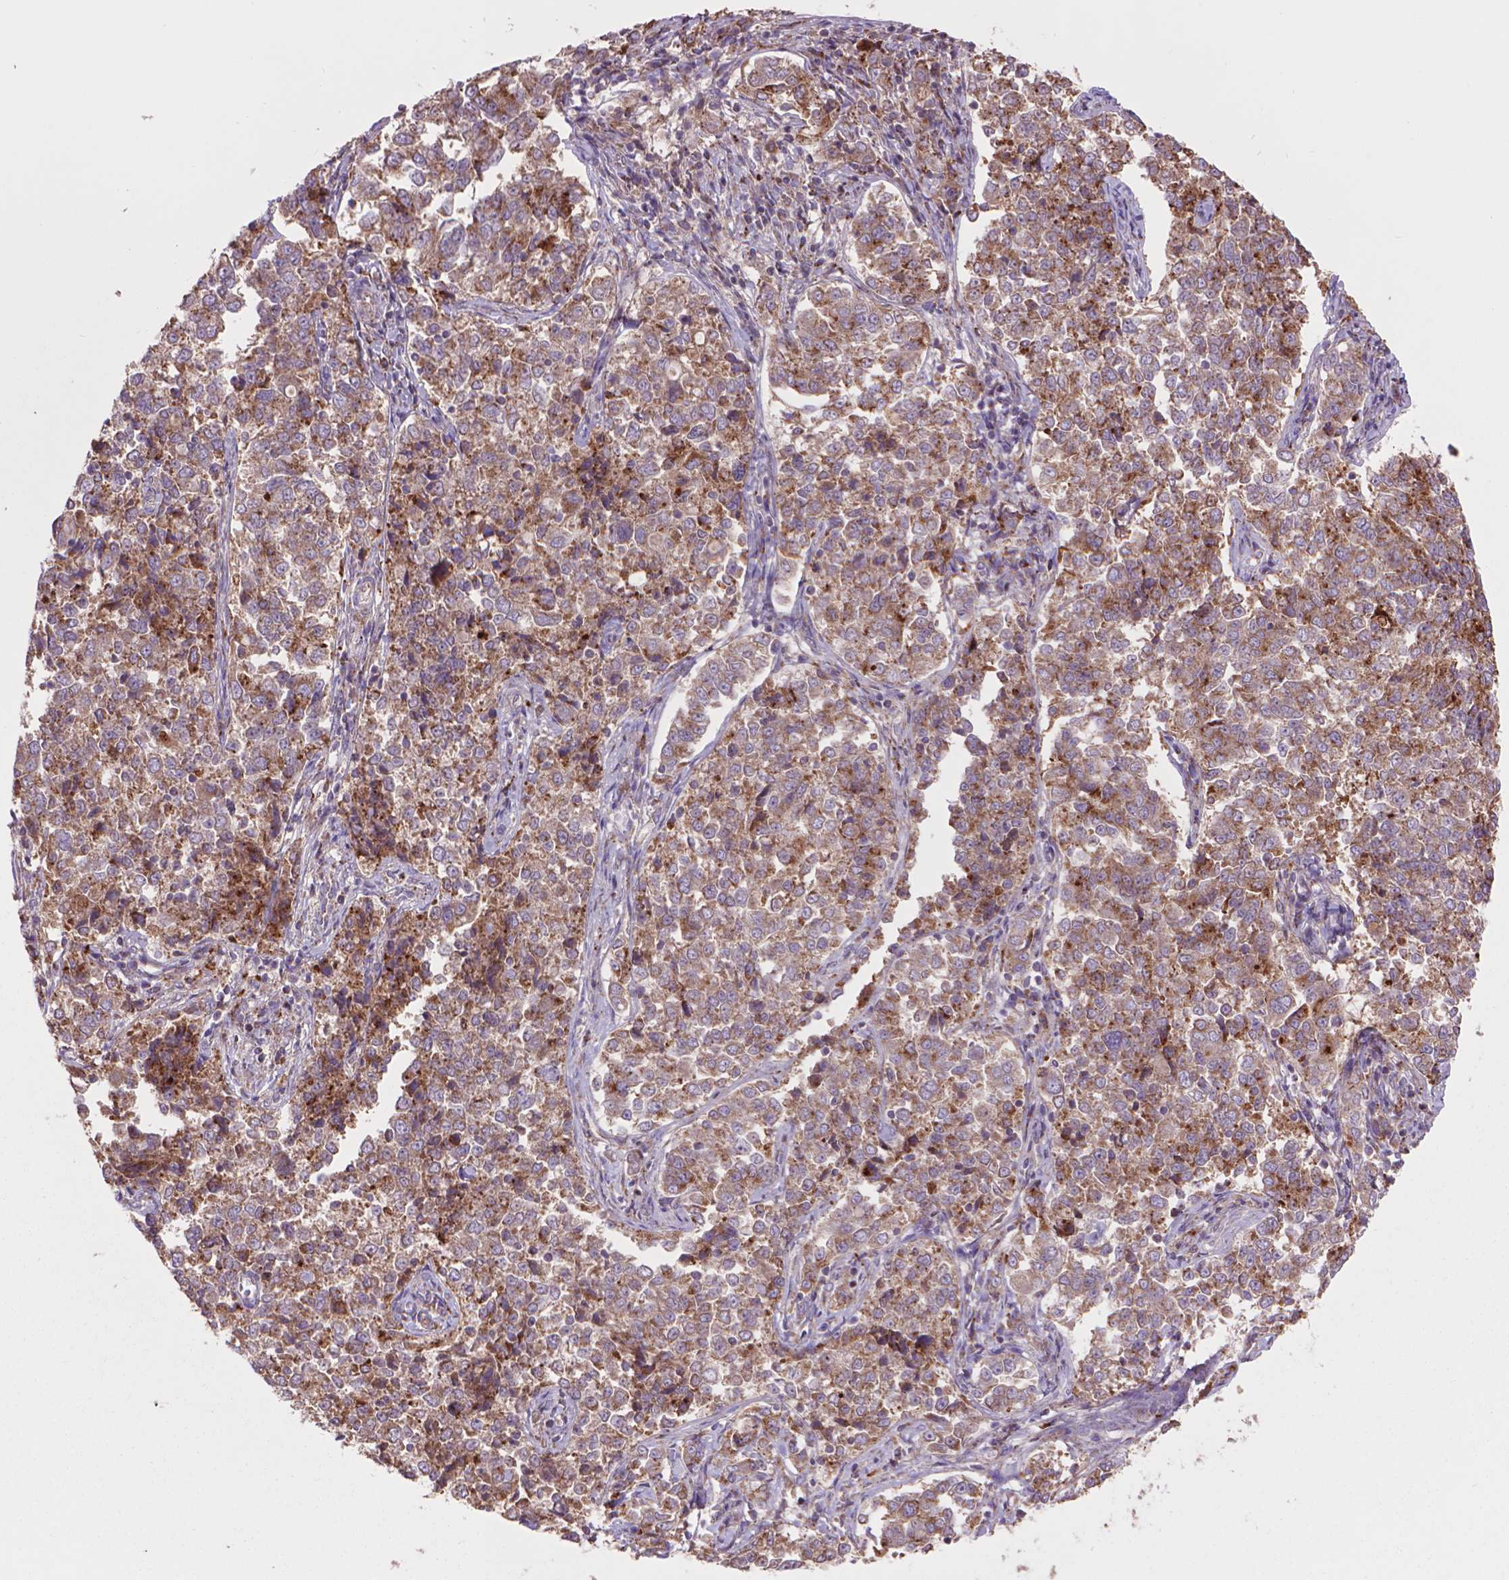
{"staining": {"intensity": "moderate", "quantity": ">75%", "location": "cytoplasmic/membranous"}, "tissue": "endometrial cancer", "cell_type": "Tumor cells", "image_type": "cancer", "snomed": [{"axis": "morphology", "description": "Adenocarcinoma, NOS"}, {"axis": "topography", "description": "Endometrium"}], "caption": "Endometrial adenocarcinoma was stained to show a protein in brown. There is medium levels of moderate cytoplasmic/membranous positivity in approximately >75% of tumor cells.", "gene": "GLB1", "patient": {"sex": "female", "age": 43}}